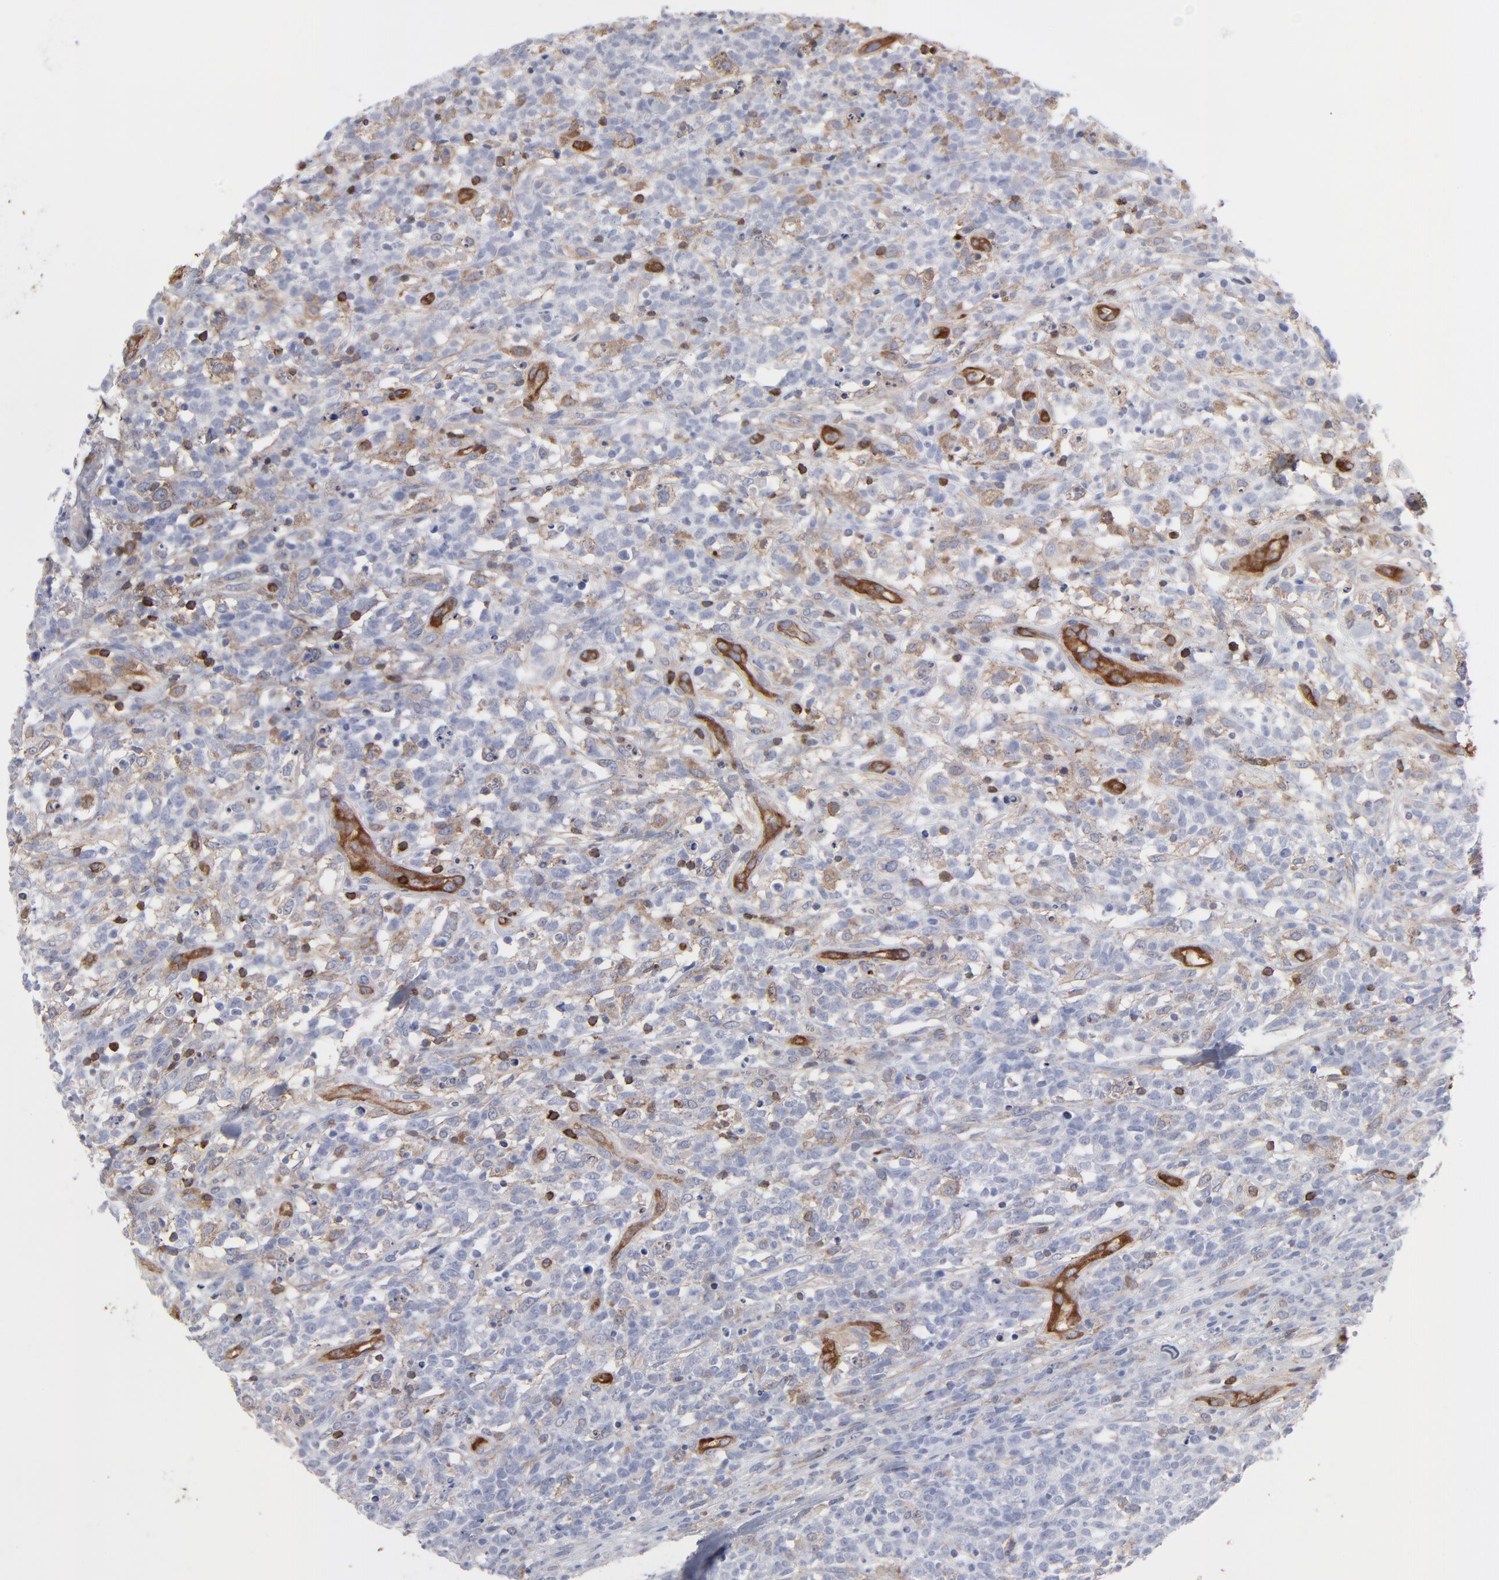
{"staining": {"intensity": "negative", "quantity": "none", "location": "none"}, "tissue": "lymphoma", "cell_type": "Tumor cells", "image_type": "cancer", "snomed": [{"axis": "morphology", "description": "Malignant lymphoma, non-Hodgkin's type, High grade"}, {"axis": "topography", "description": "Lymph node"}], "caption": "An immunohistochemistry (IHC) micrograph of malignant lymphoma, non-Hodgkin's type (high-grade) is shown. There is no staining in tumor cells of malignant lymphoma, non-Hodgkin's type (high-grade).", "gene": "PXN", "patient": {"sex": "female", "age": 73}}